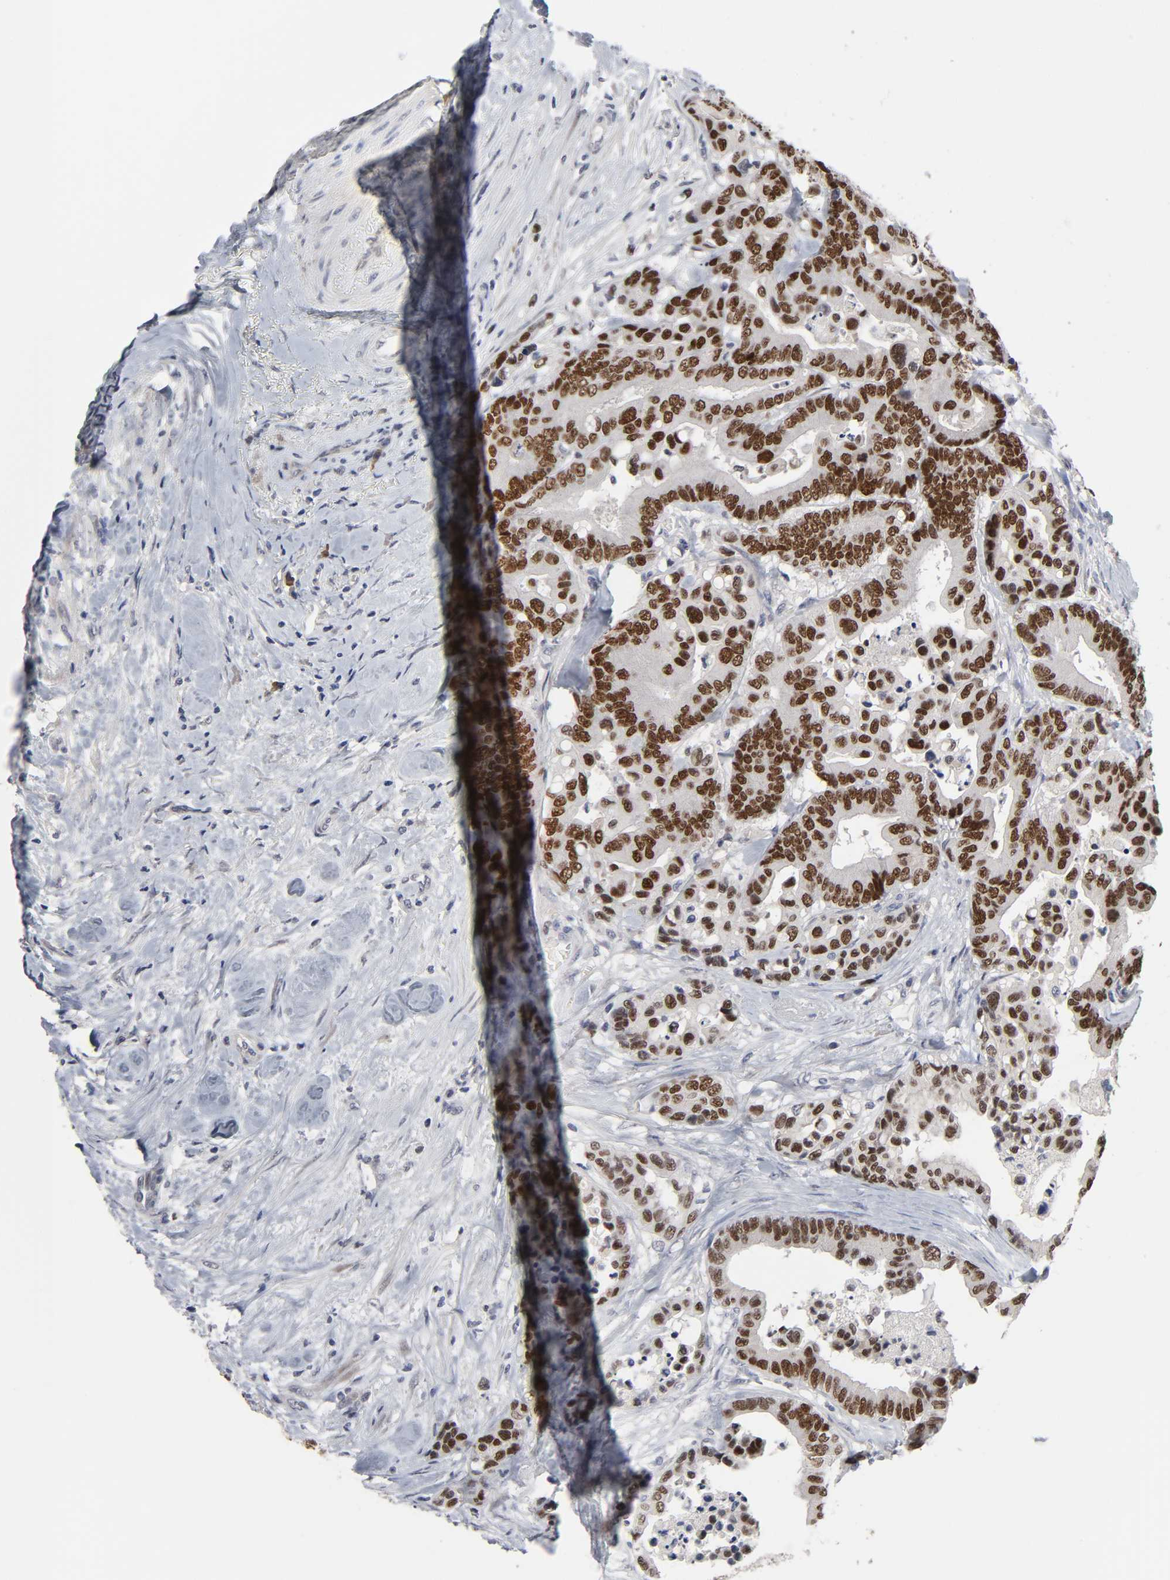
{"staining": {"intensity": "strong", "quantity": ">75%", "location": "nuclear"}, "tissue": "colorectal cancer", "cell_type": "Tumor cells", "image_type": "cancer", "snomed": [{"axis": "morphology", "description": "Adenocarcinoma, NOS"}, {"axis": "topography", "description": "Colon"}], "caption": "This is a histology image of IHC staining of colorectal adenocarcinoma, which shows strong expression in the nuclear of tumor cells.", "gene": "HNF4A", "patient": {"sex": "male", "age": 82}}